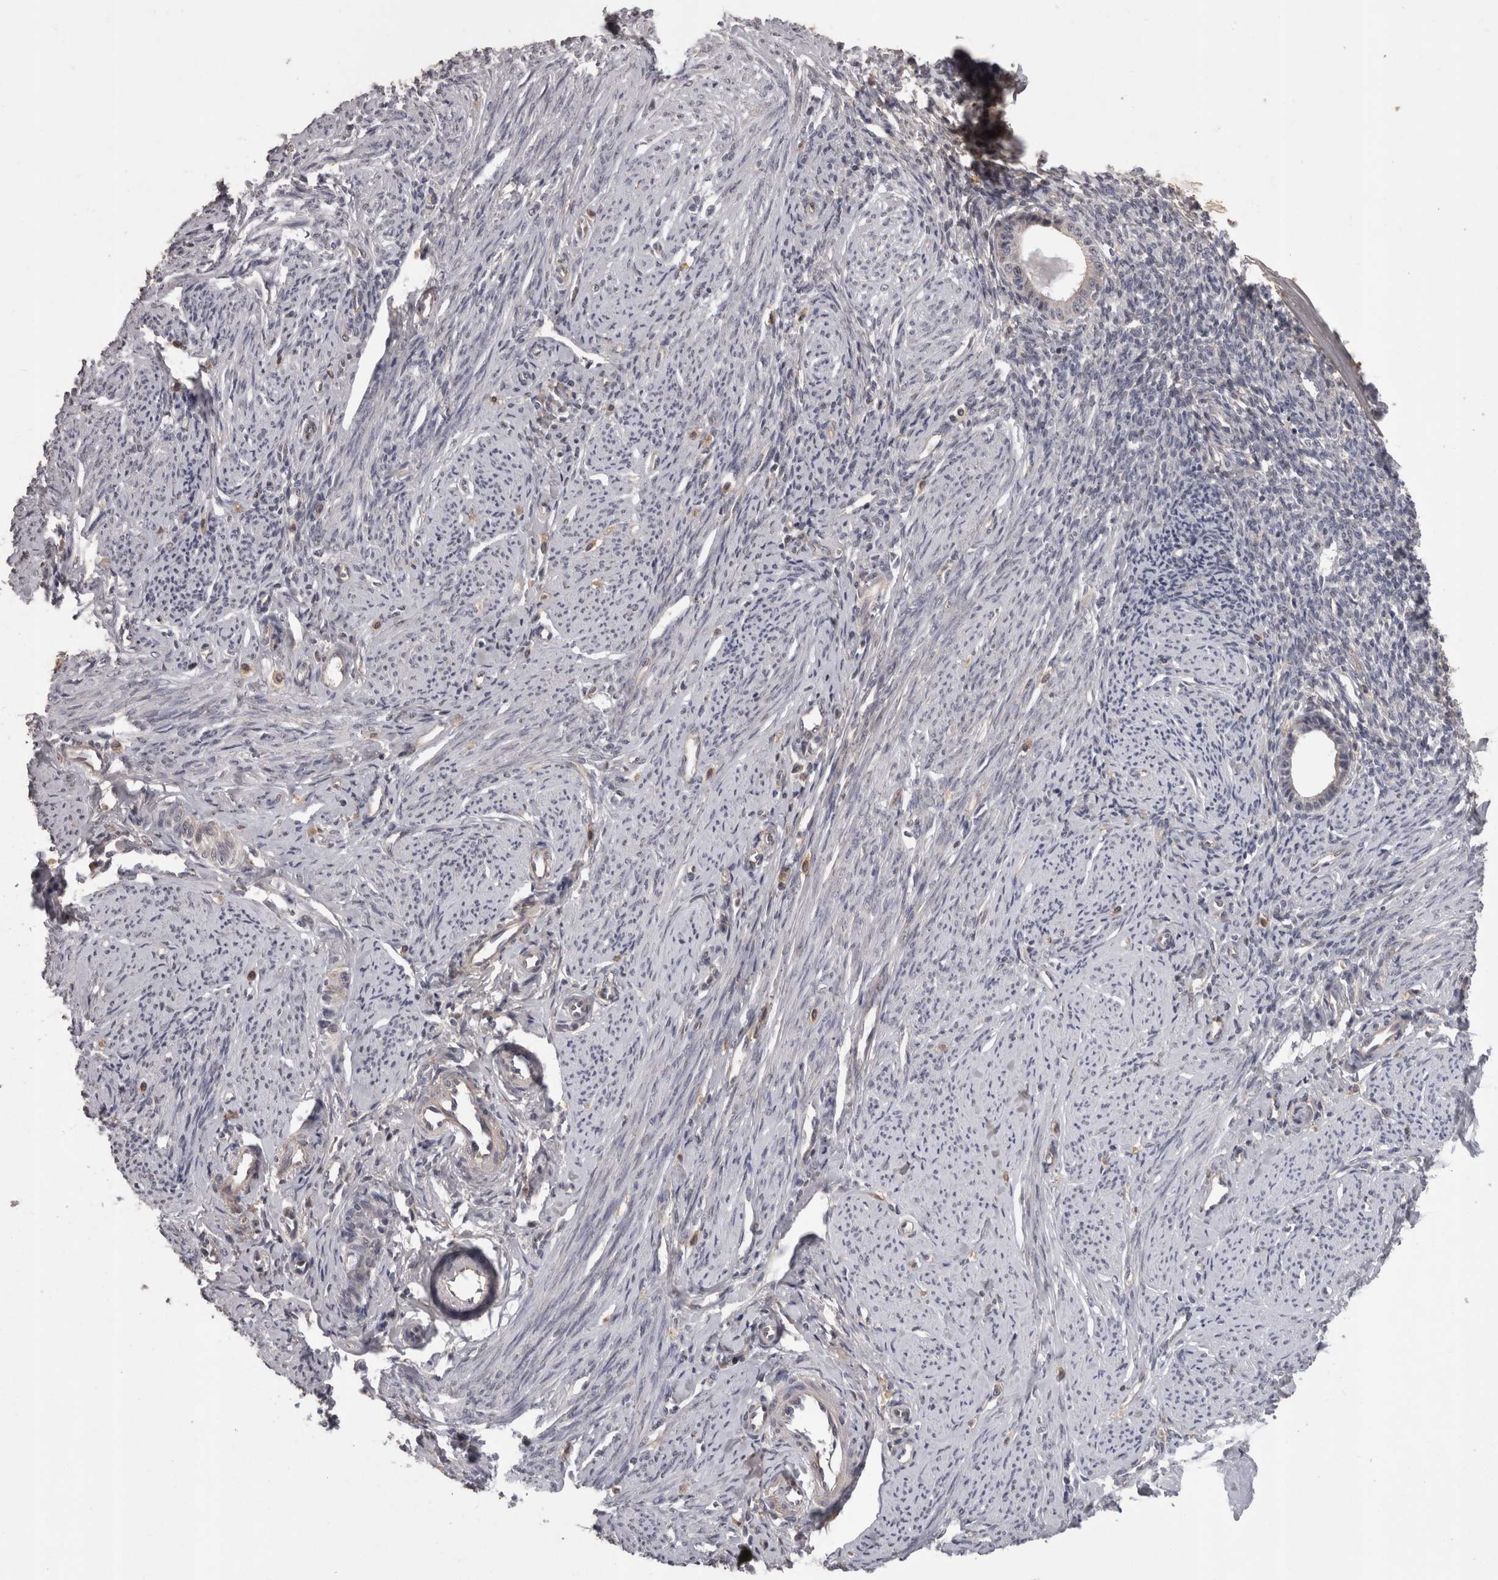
{"staining": {"intensity": "negative", "quantity": "none", "location": "none"}, "tissue": "endometrium", "cell_type": "Cells in endometrial stroma", "image_type": "normal", "snomed": [{"axis": "morphology", "description": "Normal tissue, NOS"}, {"axis": "topography", "description": "Endometrium"}], "caption": "IHC of normal human endometrium exhibits no expression in cells in endometrial stroma. Brightfield microscopy of immunohistochemistry (IHC) stained with DAB (brown) and hematoxylin (blue), captured at high magnification.", "gene": "PON3", "patient": {"sex": "female", "age": 56}}